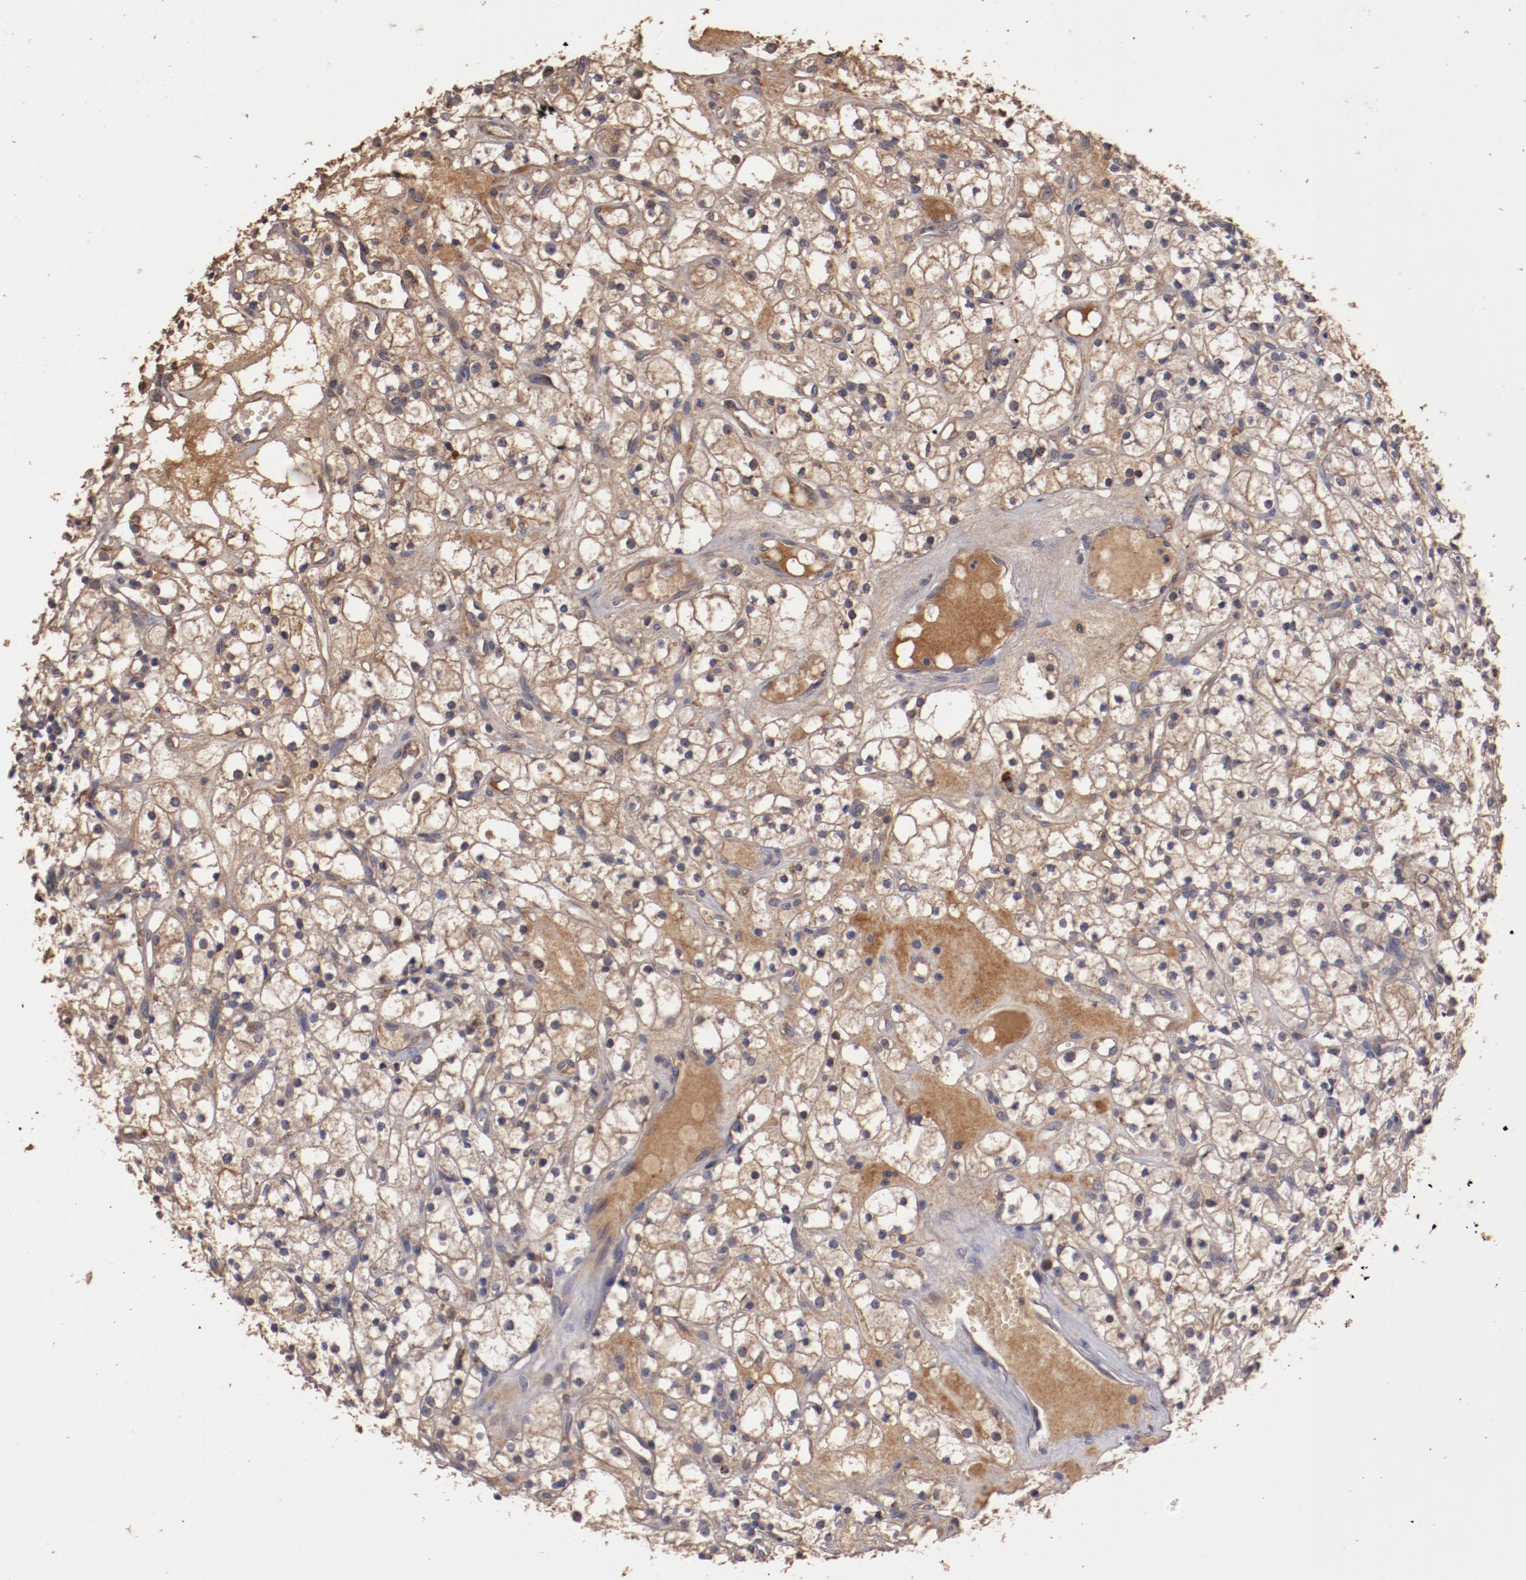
{"staining": {"intensity": "moderate", "quantity": ">75%", "location": "cytoplasmic/membranous"}, "tissue": "renal cancer", "cell_type": "Tumor cells", "image_type": "cancer", "snomed": [{"axis": "morphology", "description": "Adenocarcinoma, NOS"}, {"axis": "topography", "description": "Kidney"}], "caption": "Renal adenocarcinoma stained with a brown dye reveals moderate cytoplasmic/membranous positive staining in about >75% of tumor cells.", "gene": "SRRD", "patient": {"sex": "male", "age": 61}}